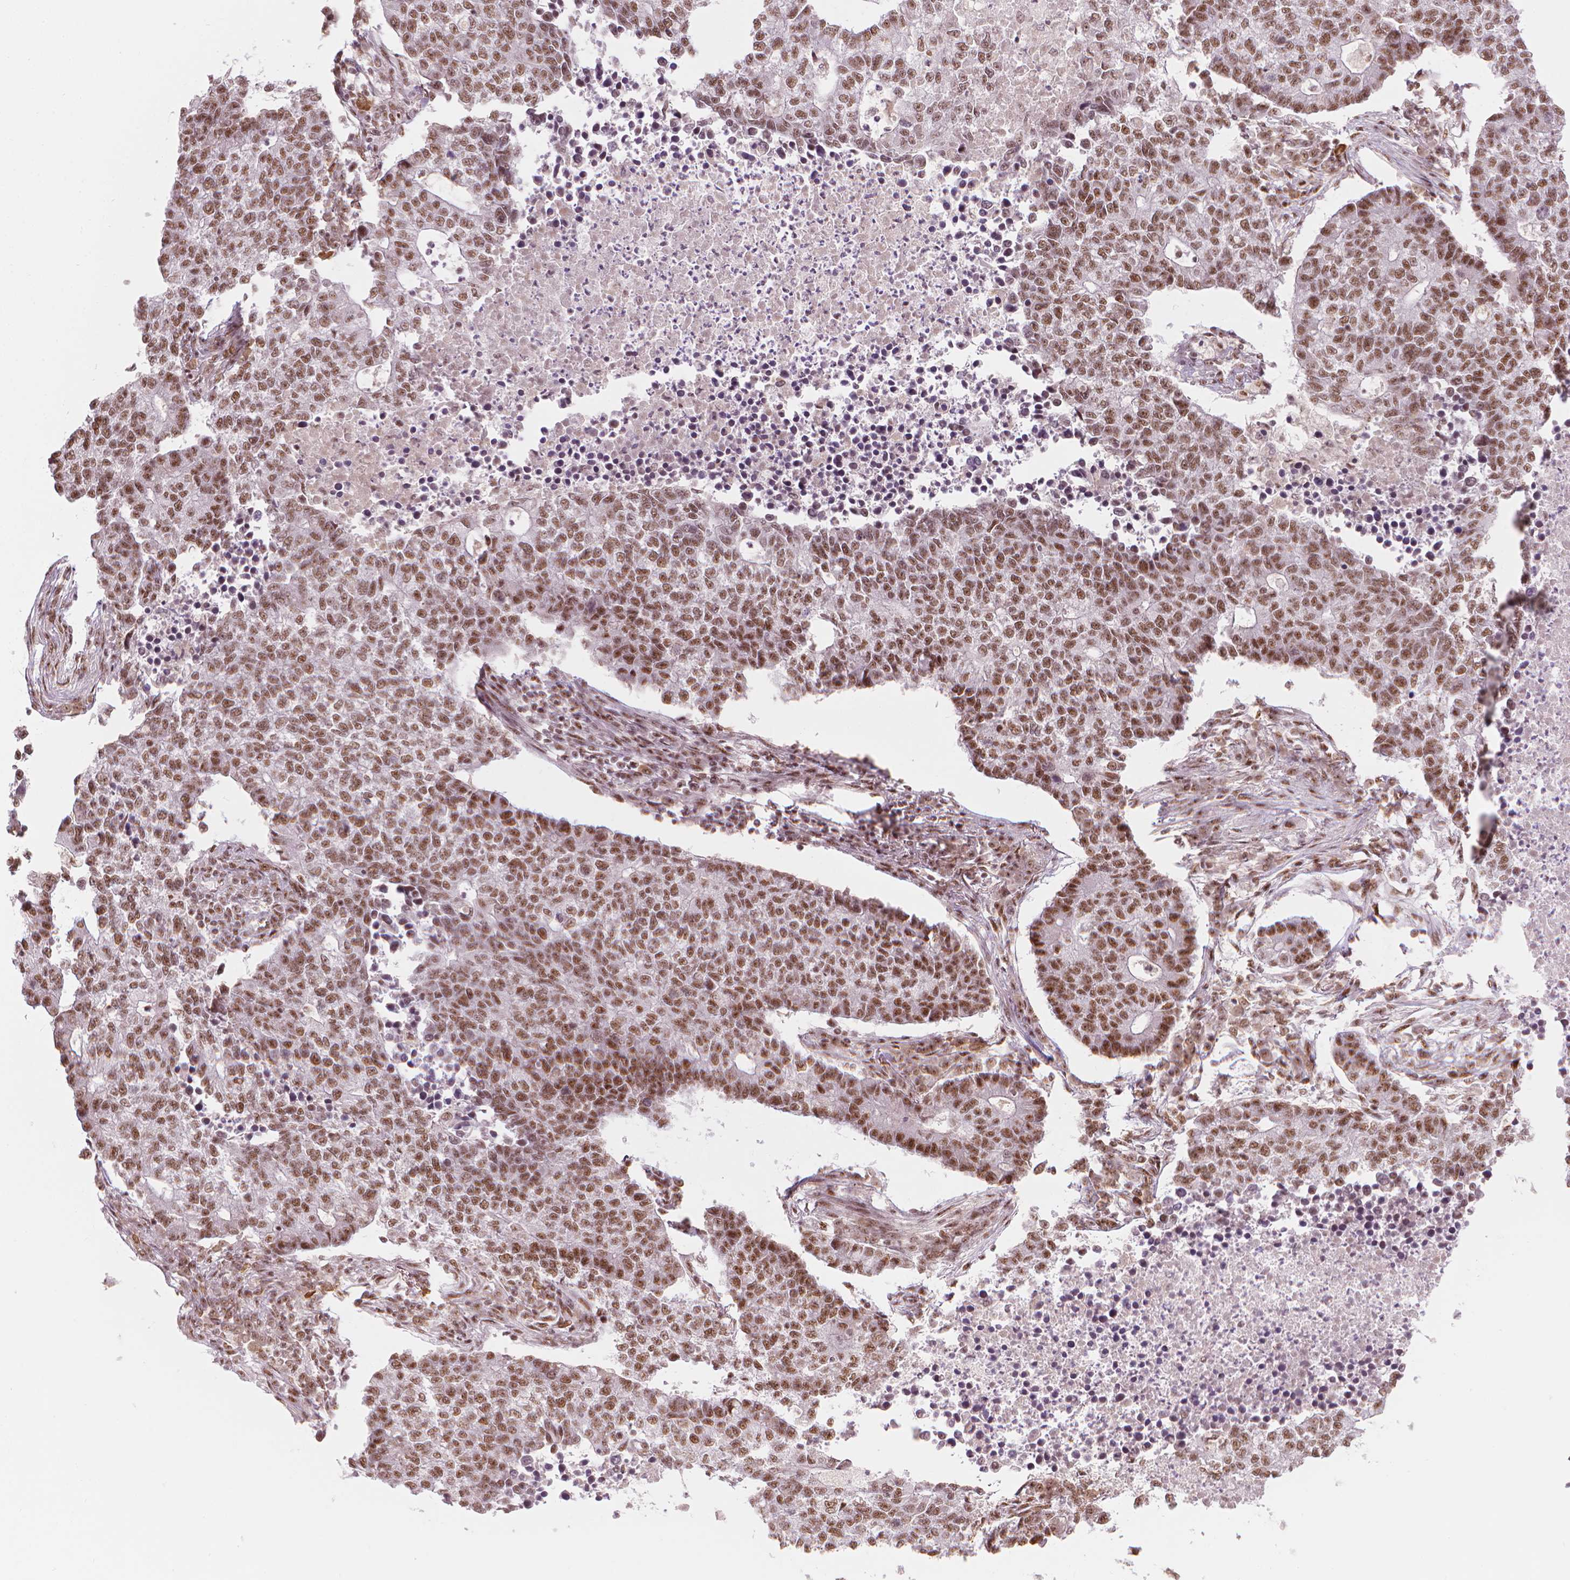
{"staining": {"intensity": "moderate", "quantity": ">75%", "location": "nuclear"}, "tissue": "lung cancer", "cell_type": "Tumor cells", "image_type": "cancer", "snomed": [{"axis": "morphology", "description": "Adenocarcinoma, NOS"}, {"axis": "topography", "description": "Lung"}], "caption": "Adenocarcinoma (lung) stained with IHC displays moderate nuclear expression in approximately >75% of tumor cells.", "gene": "ELF2", "patient": {"sex": "male", "age": 57}}